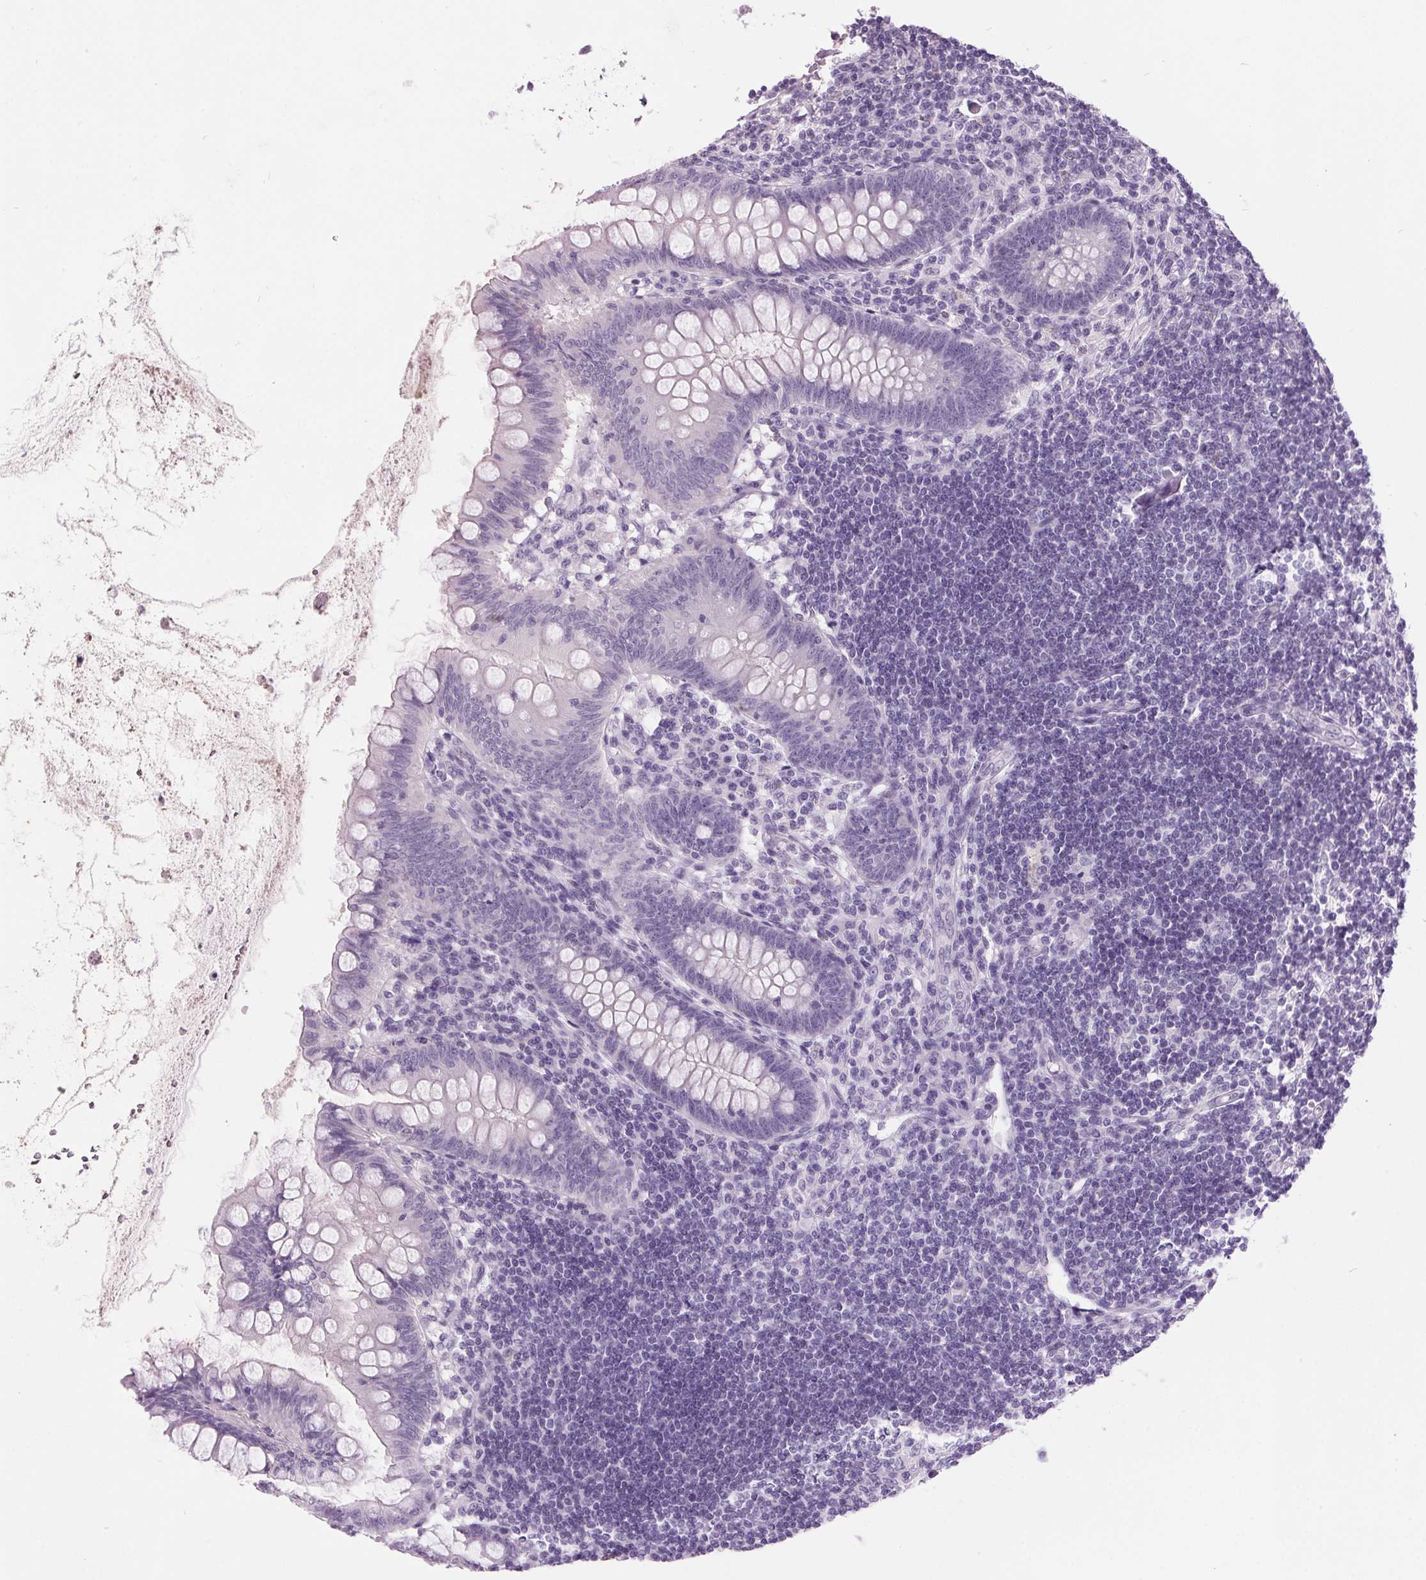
{"staining": {"intensity": "negative", "quantity": "none", "location": "none"}, "tissue": "appendix", "cell_type": "Glandular cells", "image_type": "normal", "snomed": [{"axis": "morphology", "description": "Normal tissue, NOS"}, {"axis": "topography", "description": "Appendix"}], "caption": "High power microscopy histopathology image of an immunohistochemistry (IHC) image of unremarkable appendix, revealing no significant staining in glandular cells. (DAB (3,3'-diaminobenzidine) immunohistochemistry with hematoxylin counter stain).", "gene": "ODAD2", "patient": {"sex": "female", "age": 57}}